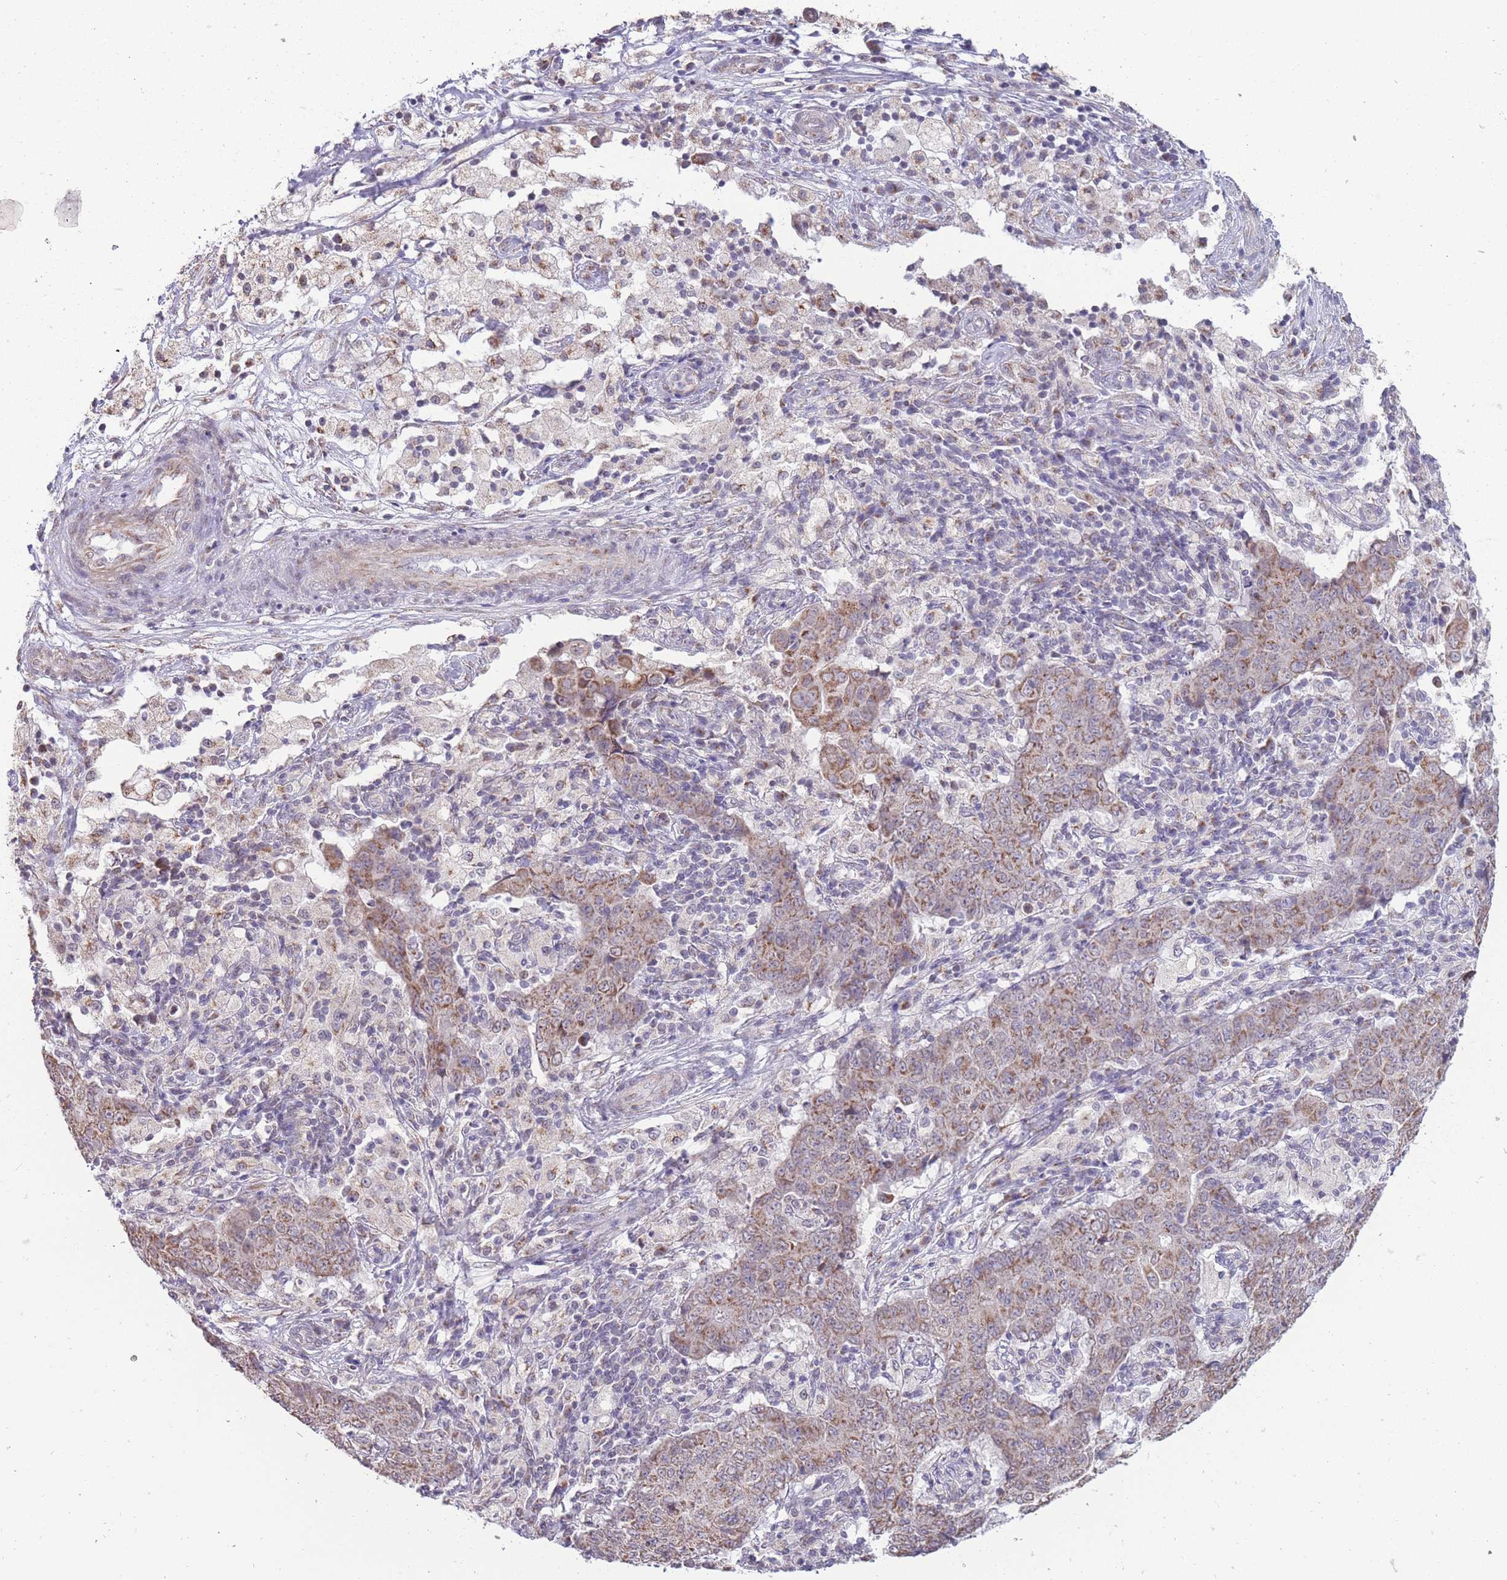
{"staining": {"intensity": "weak", "quantity": "25%-75%", "location": "cytoplasmic/membranous"}, "tissue": "ovarian cancer", "cell_type": "Tumor cells", "image_type": "cancer", "snomed": [{"axis": "morphology", "description": "Carcinoma, endometroid"}, {"axis": "topography", "description": "Ovary"}], "caption": "IHC image of ovarian cancer (endometroid carcinoma) stained for a protein (brown), which reveals low levels of weak cytoplasmic/membranous staining in about 25%-75% of tumor cells.", "gene": "NELL1", "patient": {"sex": "female", "age": 42}}